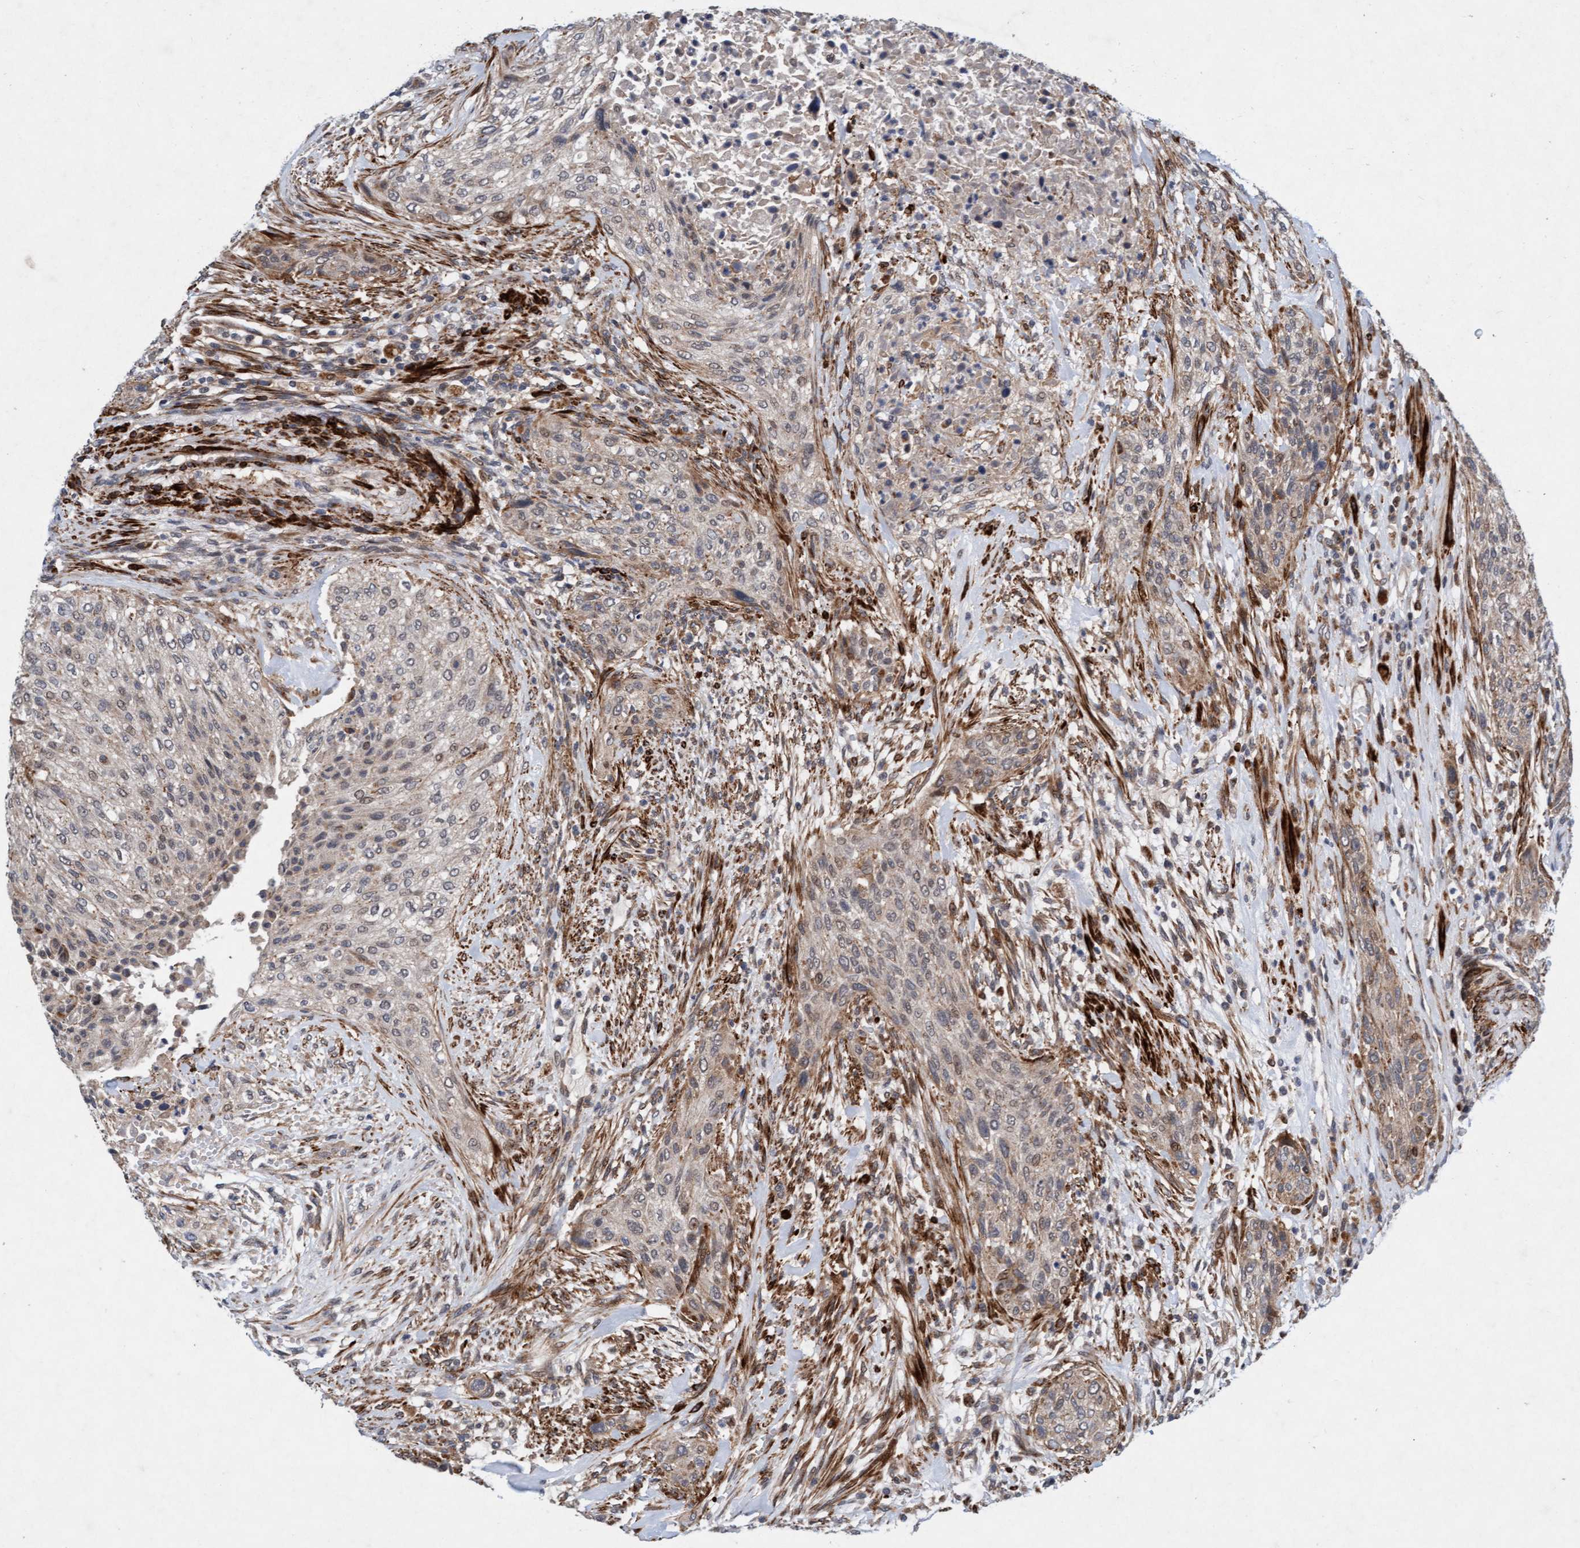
{"staining": {"intensity": "weak", "quantity": ">75%", "location": "cytoplasmic/membranous"}, "tissue": "urothelial cancer", "cell_type": "Tumor cells", "image_type": "cancer", "snomed": [{"axis": "morphology", "description": "Urothelial carcinoma, Low grade"}, {"axis": "morphology", "description": "Urothelial carcinoma, High grade"}, {"axis": "topography", "description": "Urinary bladder"}], "caption": "Urothelial carcinoma (high-grade) stained with a brown dye demonstrates weak cytoplasmic/membranous positive expression in approximately >75% of tumor cells.", "gene": "TMEM70", "patient": {"sex": "male", "age": 35}}